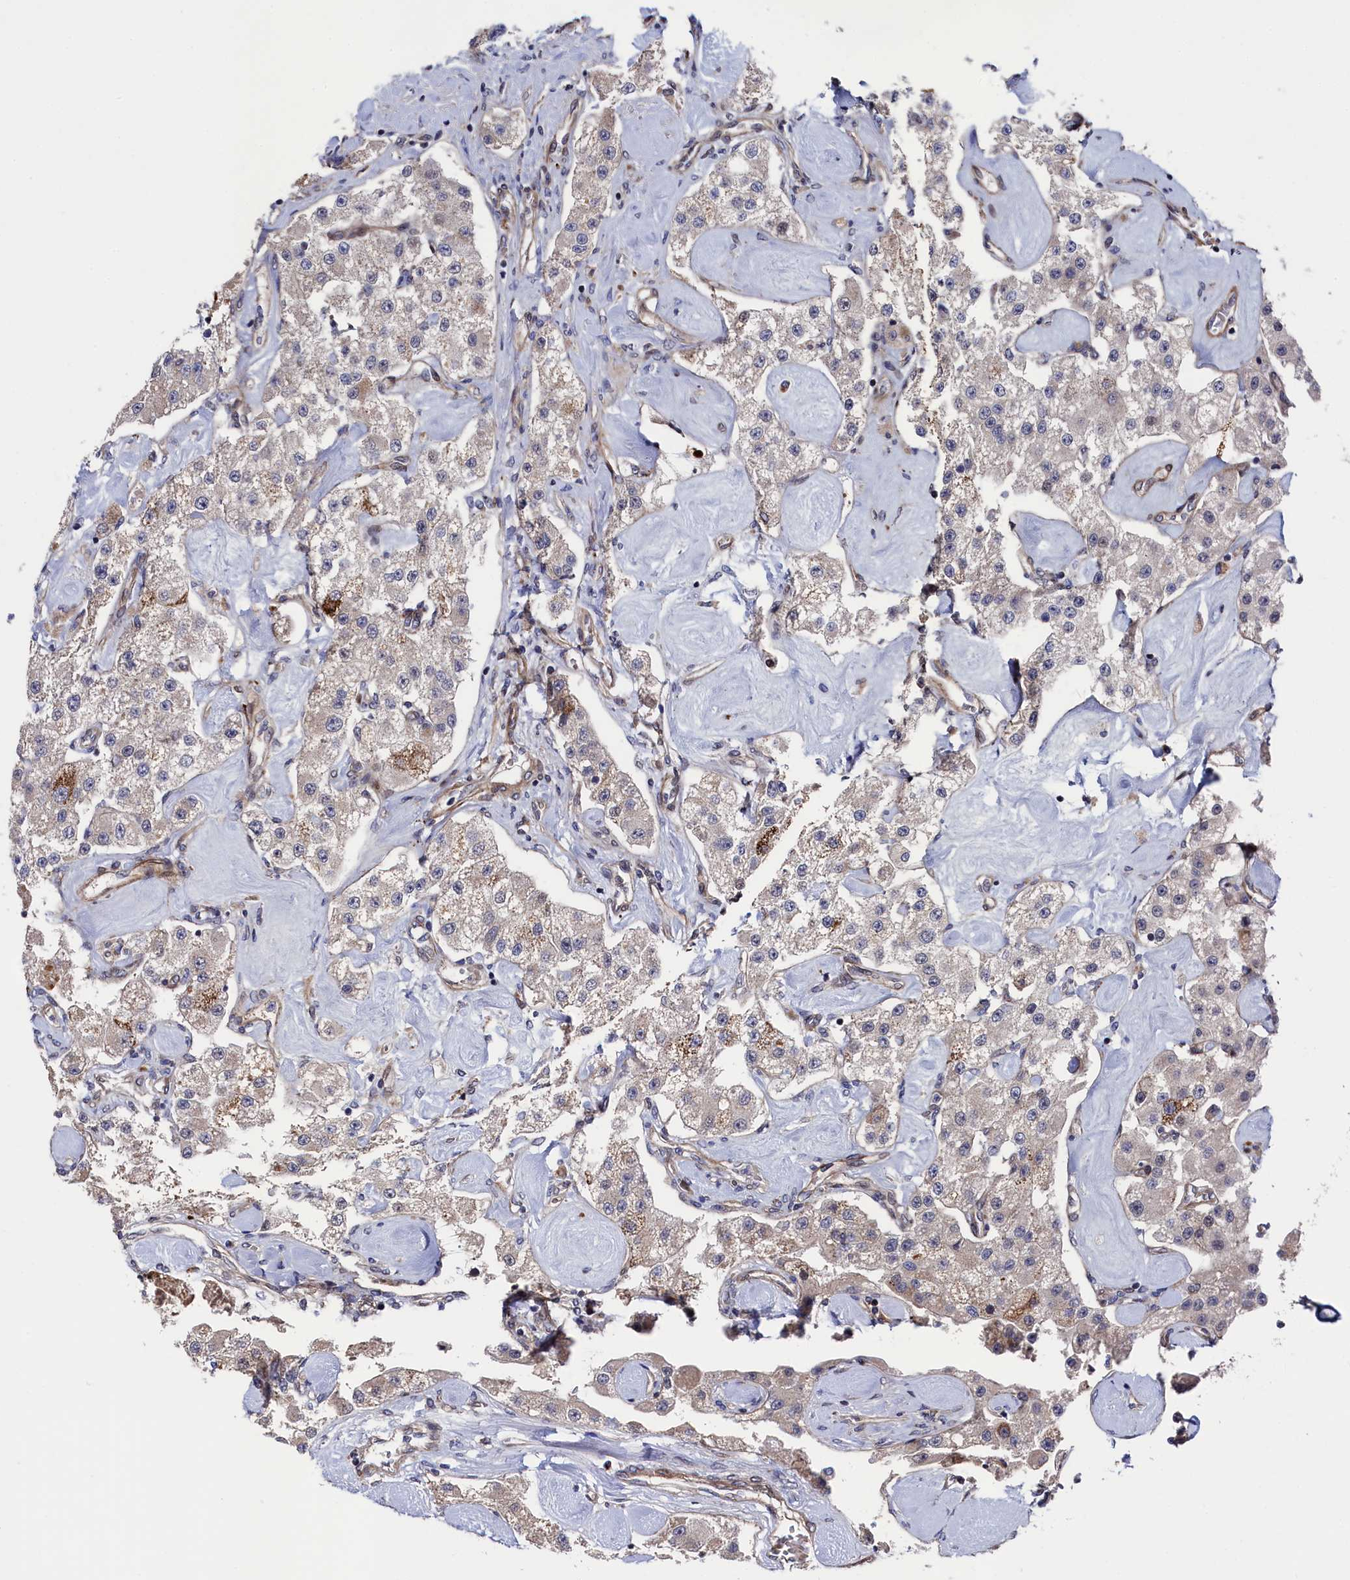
{"staining": {"intensity": "weak", "quantity": "<25%", "location": "cytoplasmic/membranous"}, "tissue": "carcinoid", "cell_type": "Tumor cells", "image_type": "cancer", "snomed": [{"axis": "morphology", "description": "Carcinoid, malignant, NOS"}, {"axis": "topography", "description": "Pancreas"}], "caption": "A high-resolution photomicrograph shows immunohistochemistry staining of malignant carcinoid, which exhibits no significant staining in tumor cells. (Stains: DAB IHC with hematoxylin counter stain, Microscopy: brightfield microscopy at high magnification).", "gene": "ZNF891", "patient": {"sex": "male", "age": 41}}